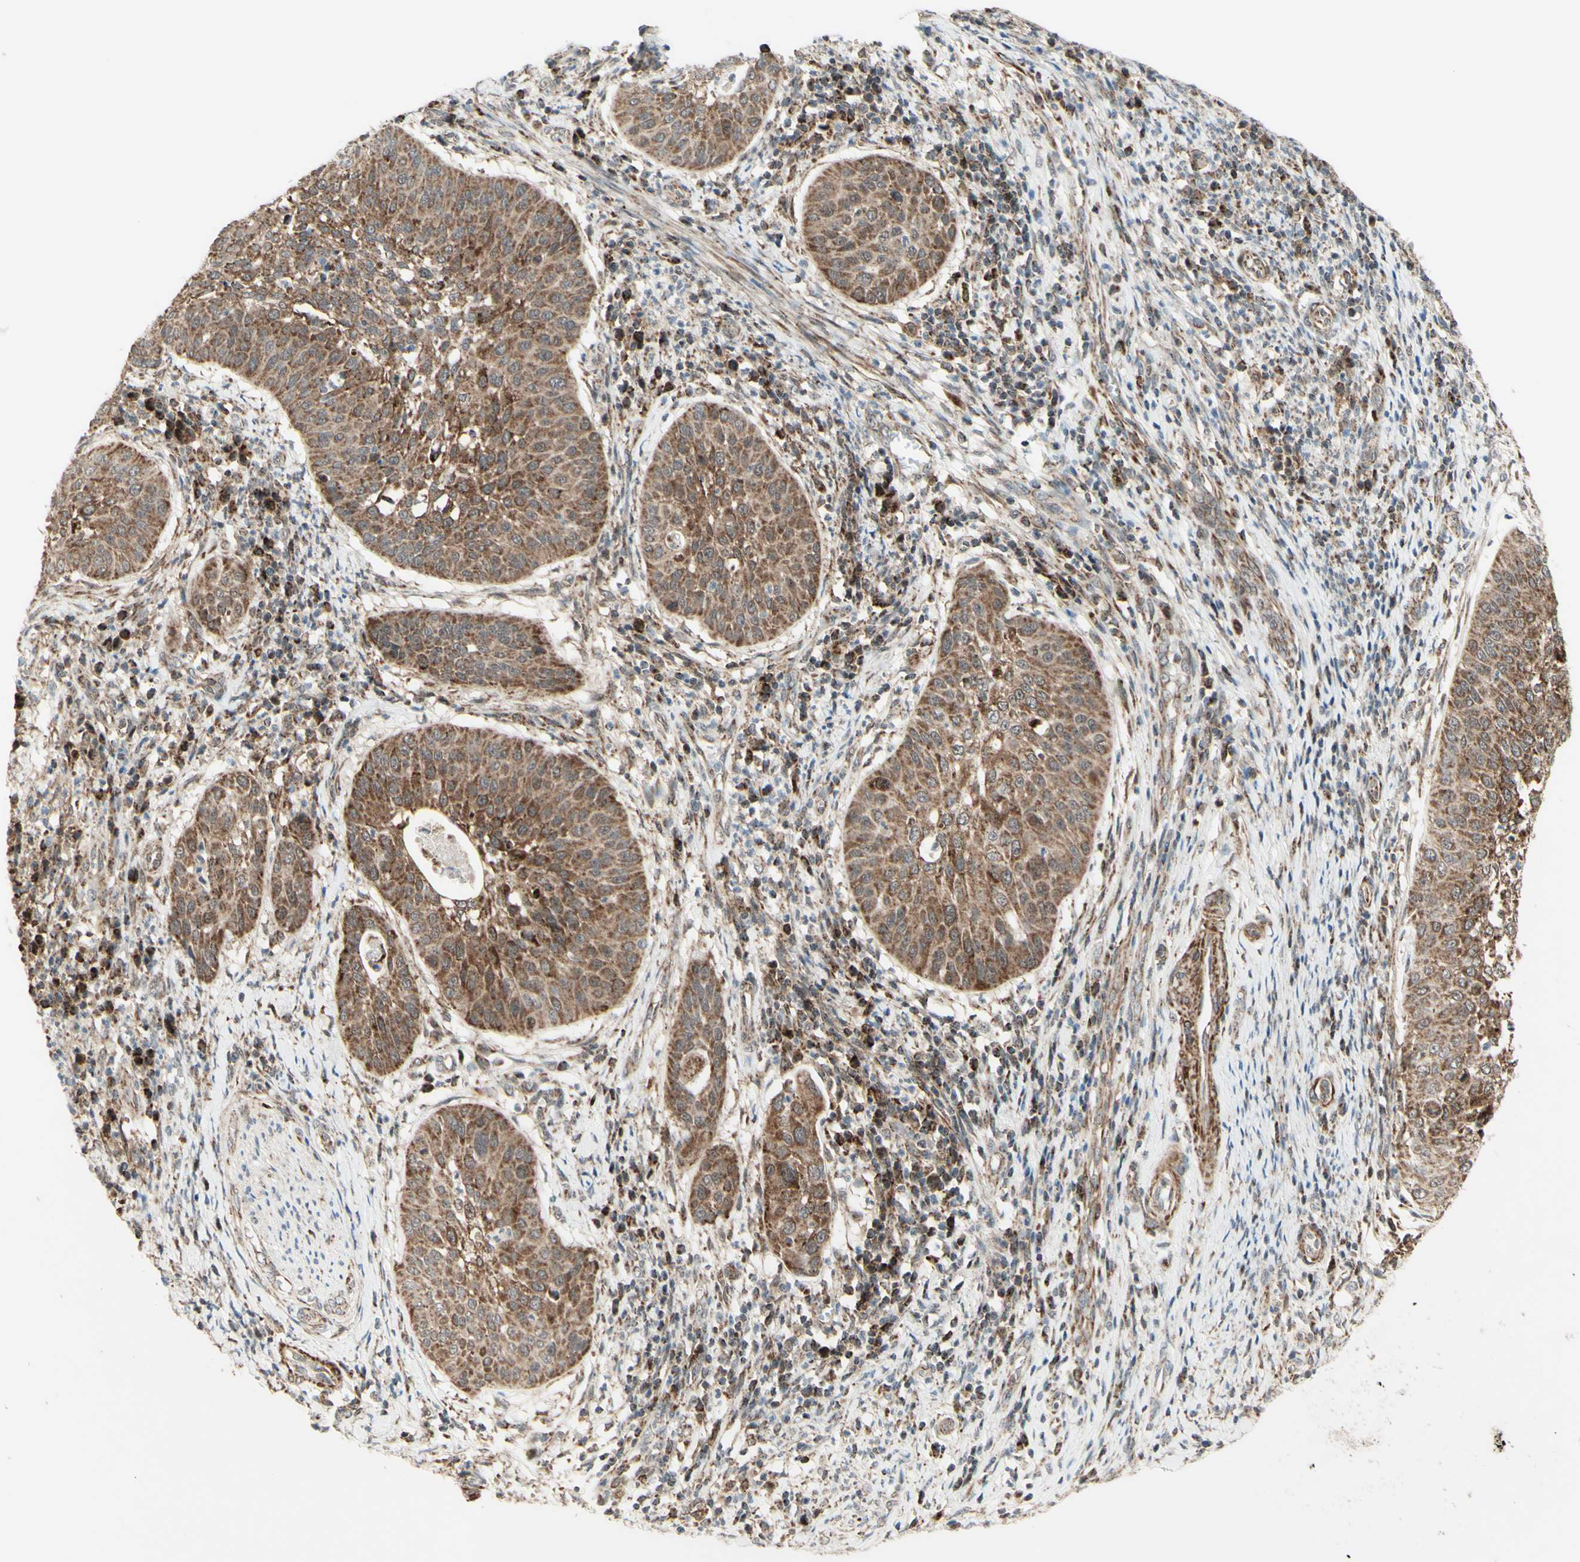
{"staining": {"intensity": "moderate", "quantity": ">75%", "location": "cytoplasmic/membranous"}, "tissue": "cervical cancer", "cell_type": "Tumor cells", "image_type": "cancer", "snomed": [{"axis": "morphology", "description": "Normal tissue, NOS"}, {"axis": "morphology", "description": "Squamous cell carcinoma, NOS"}, {"axis": "topography", "description": "Cervix"}], "caption": "Immunohistochemical staining of cervical squamous cell carcinoma shows moderate cytoplasmic/membranous protein staining in about >75% of tumor cells. (Brightfield microscopy of DAB IHC at high magnification).", "gene": "DHRS3", "patient": {"sex": "female", "age": 39}}